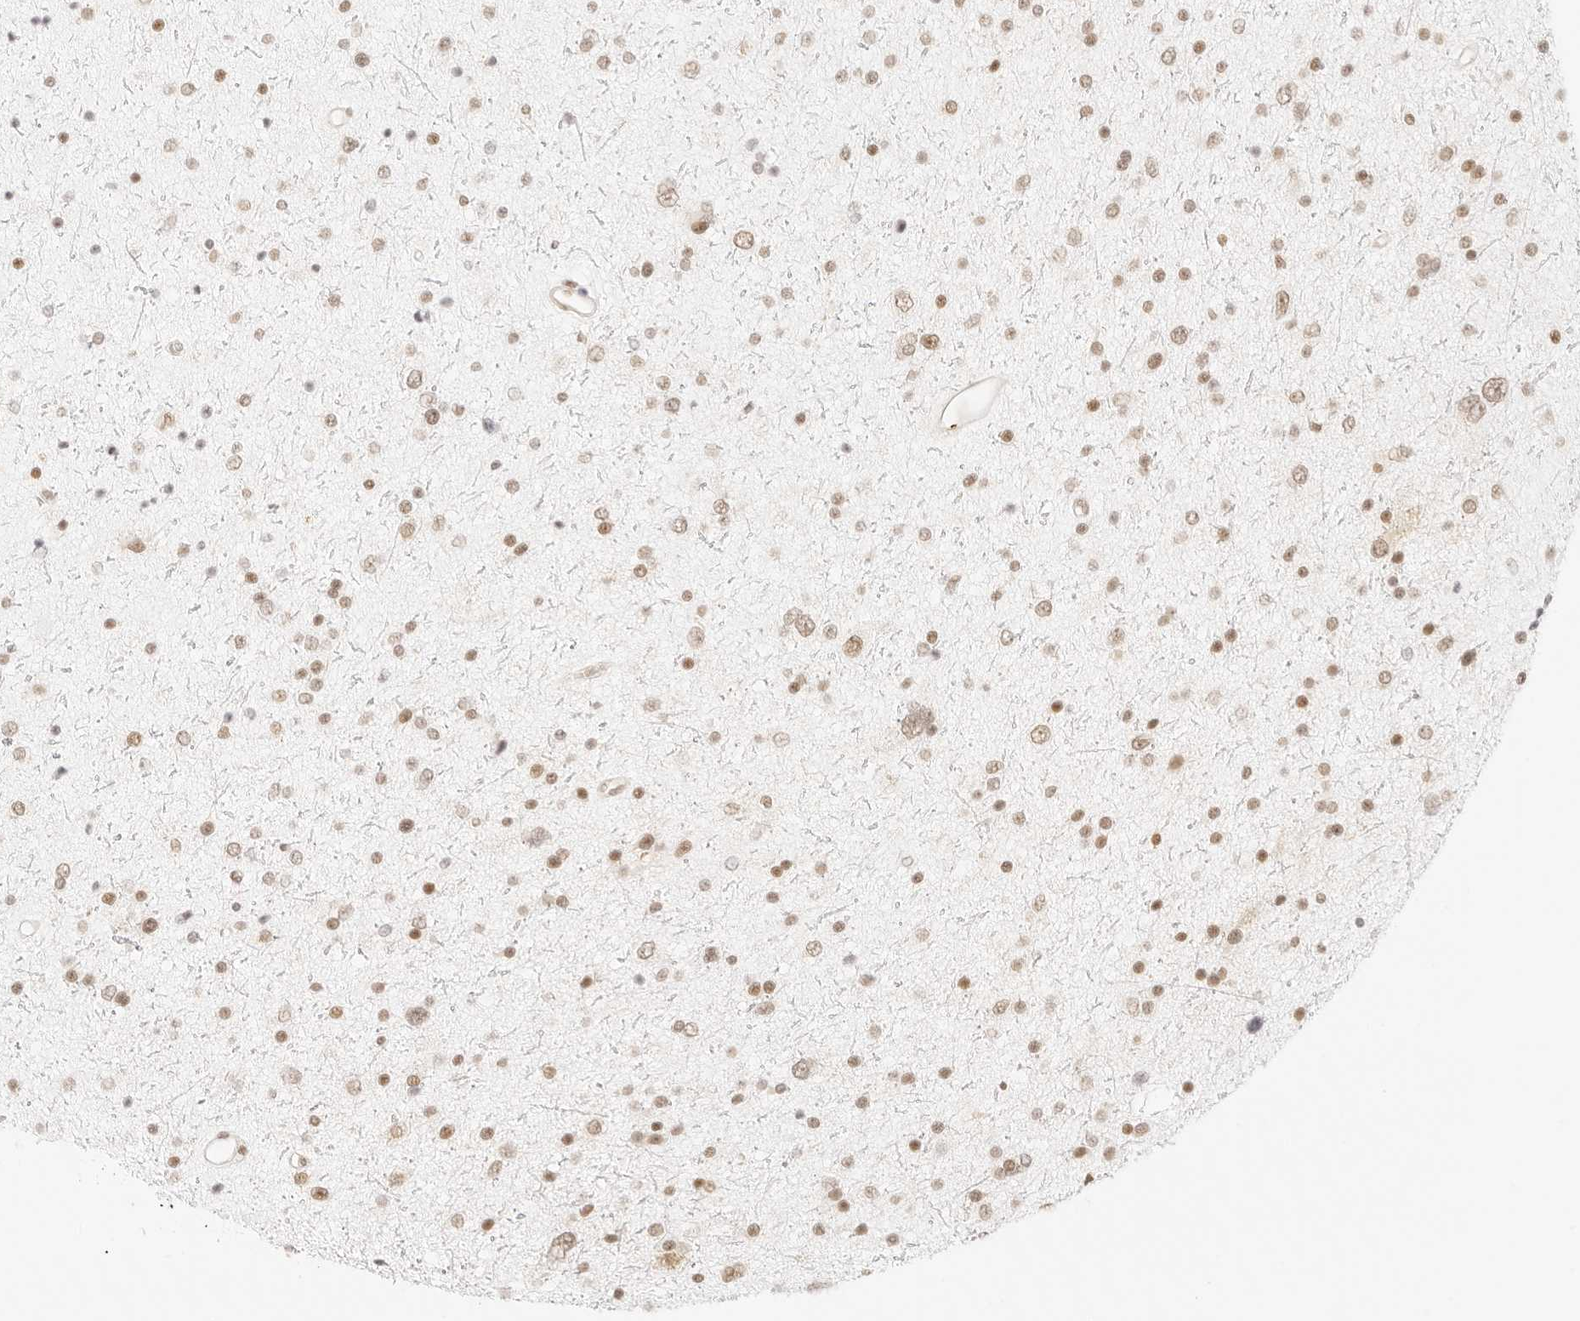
{"staining": {"intensity": "weak", "quantity": ">75%", "location": "nuclear"}, "tissue": "glioma", "cell_type": "Tumor cells", "image_type": "cancer", "snomed": [{"axis": "morphology", "description": "Glioma, malignant, Low grade"}, {"axis": "topography", "description": "Brain"}], "caption": "Weak nuclear protein expression is seen in approximately >75% of tumor cells in malignant low-grade glioma.", "gene": "GNAS", "patient": {"sex": "female", "age": 37}}